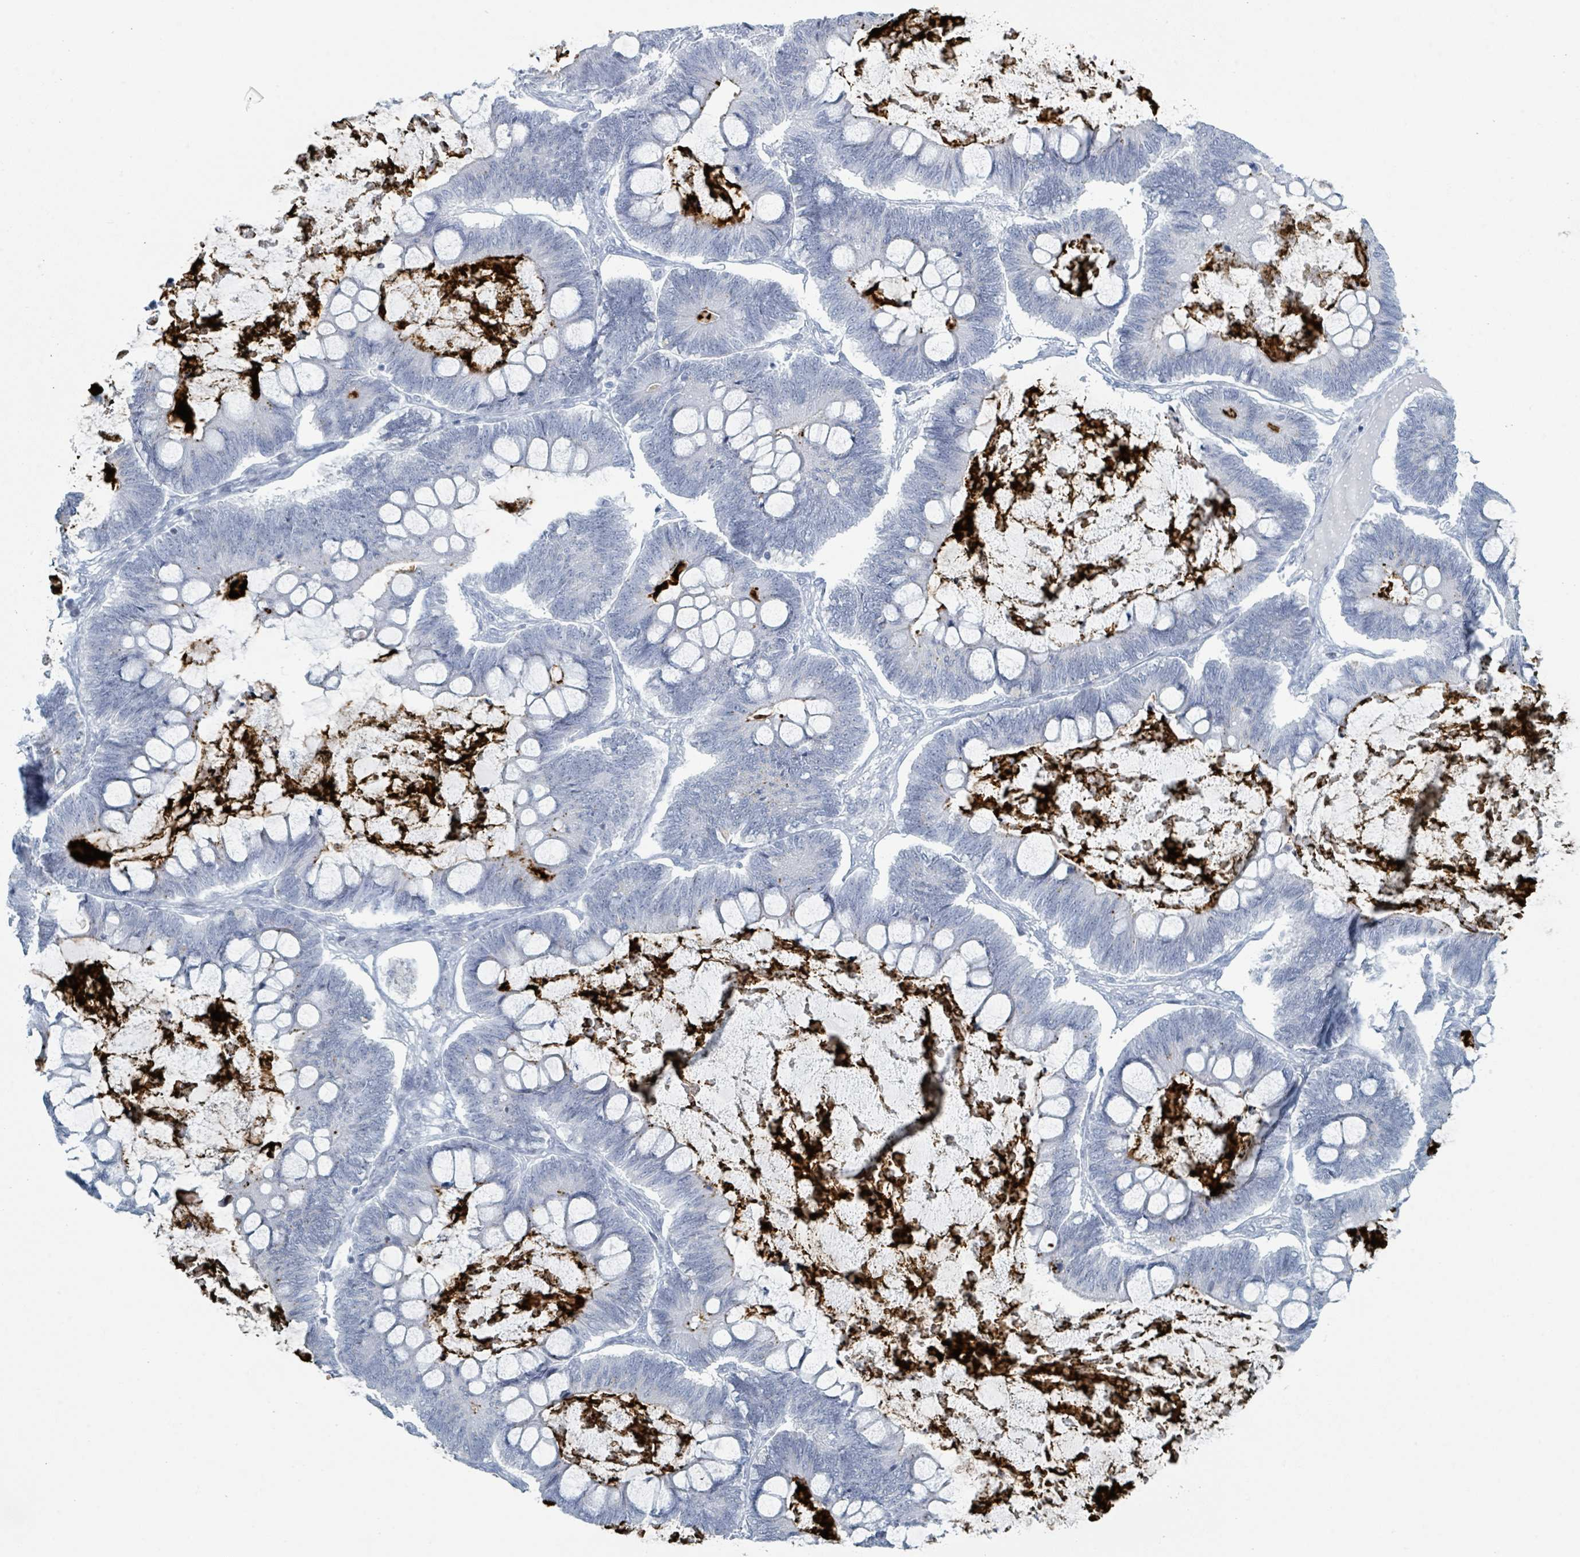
{"staining": {"intensity": "negative", "quantity": "none", "location": "none"}, "tissue": "ovarian cancer", "cell_type": "Tumor cells", "image_type": "cancer", "snomed": [{"axis": "morphology", "description": "Cystadenocarcinoma, mucinous, NOS"}, {"axis": "topography", "description": "Ovary"}], "caption": "Immunohistochemistry (IHC) of ovarian cancer (mucinous cystadenocarcinoma) shows no staining in tumor cells.", "gene": "GPR15LG", "patient": {"sex": "female", "age": 61}}